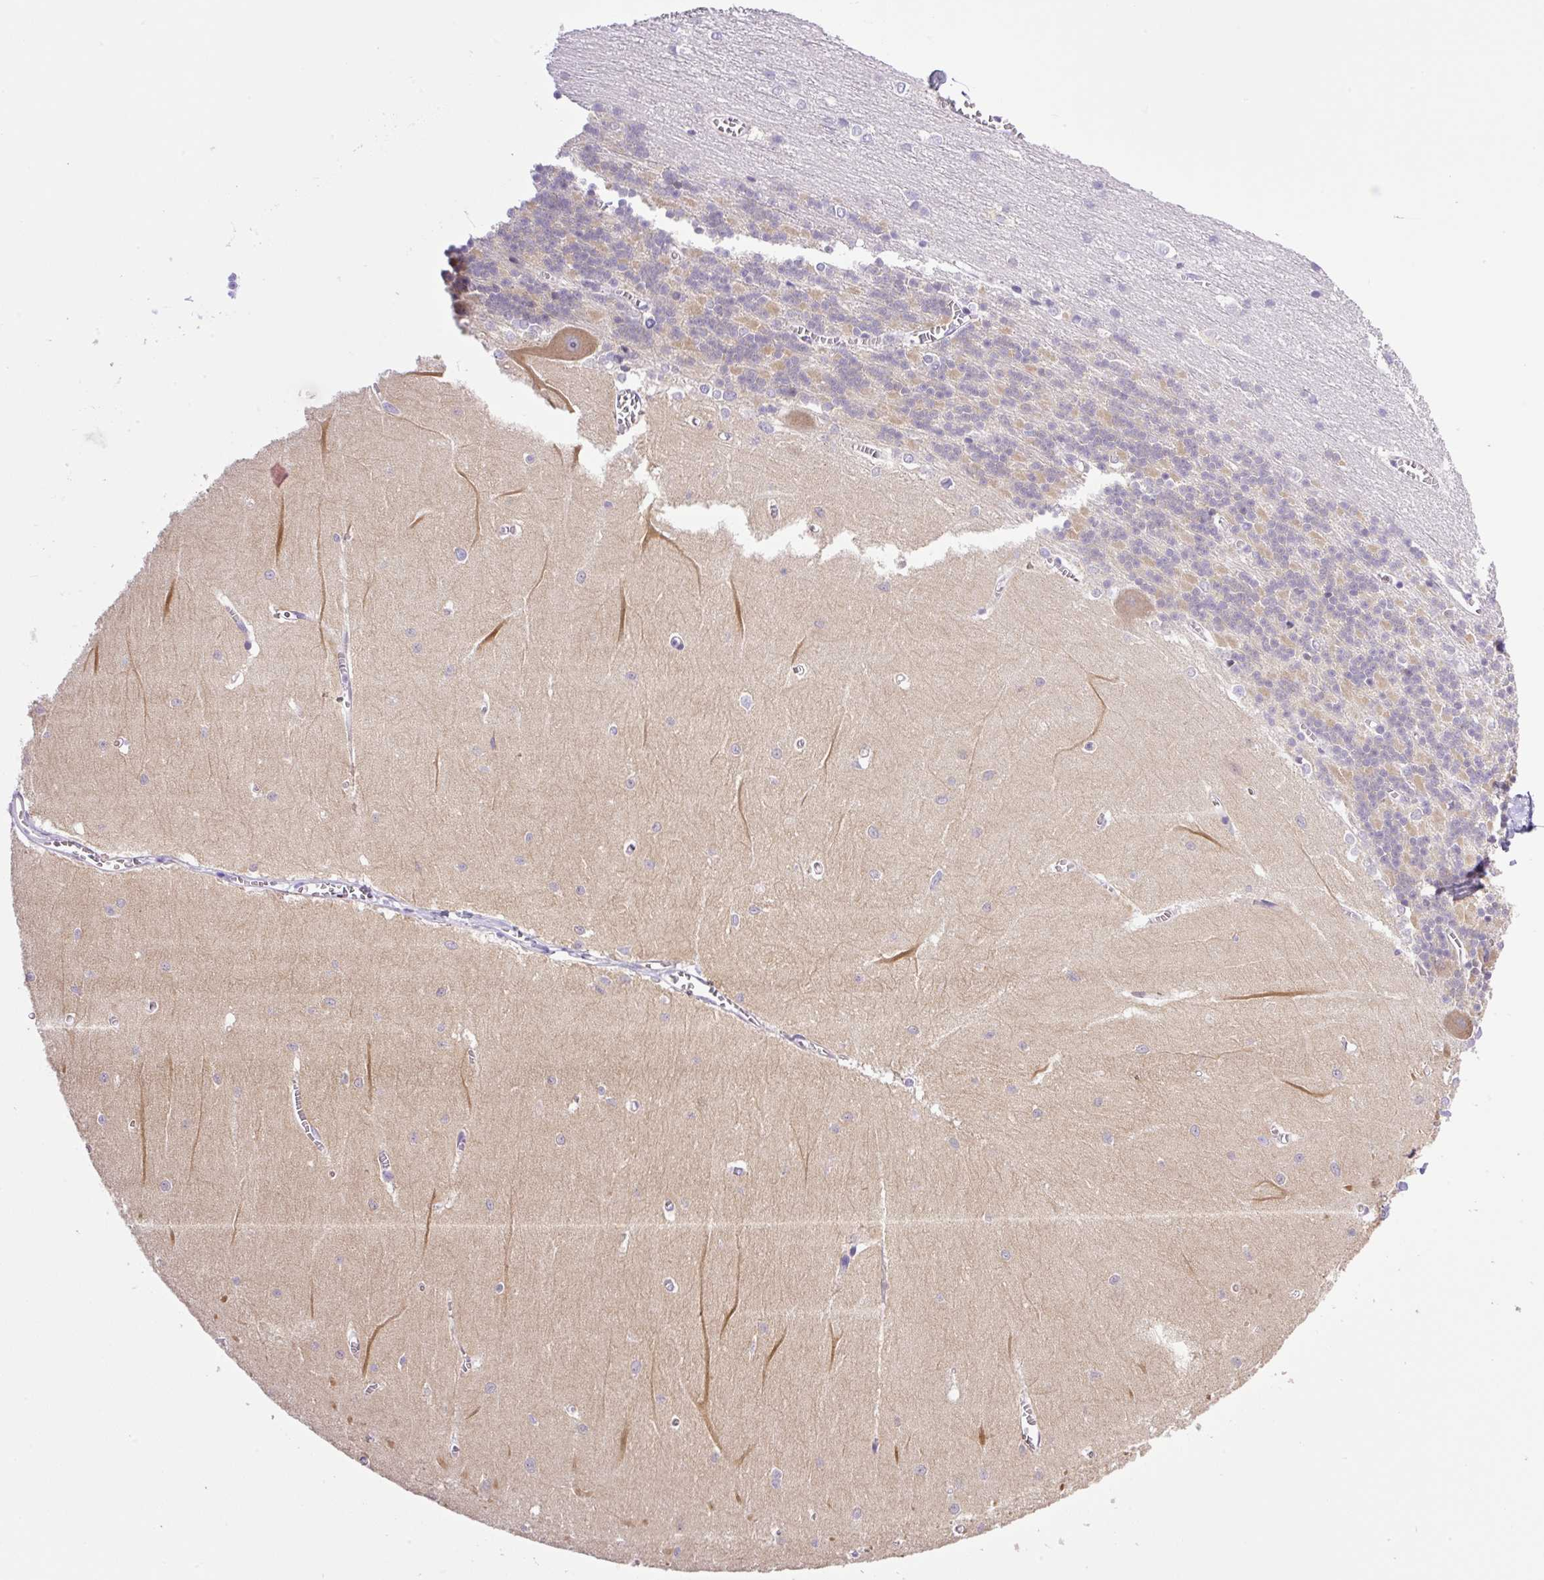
{"staining": {"intensity": "weak", "quantity": "25%-75%", "location": "cytoplasmic/membranous"}, "tissue": "cerebellum", "cell_type": "Cells in granular layer", "image_type": "normal", "snomed": [{"axis": "morphology", "description": "Normal tissue, NOS"}, {"axis": "topography", "description": "Cerebellum"}], "caption": "Immunohistochemical staining of normal cerebellum exhibits low levels of weak cytoplasmic/membranous positivity in approximately 25%-75% of cells in granular layer.", "gene": "CAMK2A", "patient": {"sex": "male", "age": 37}}